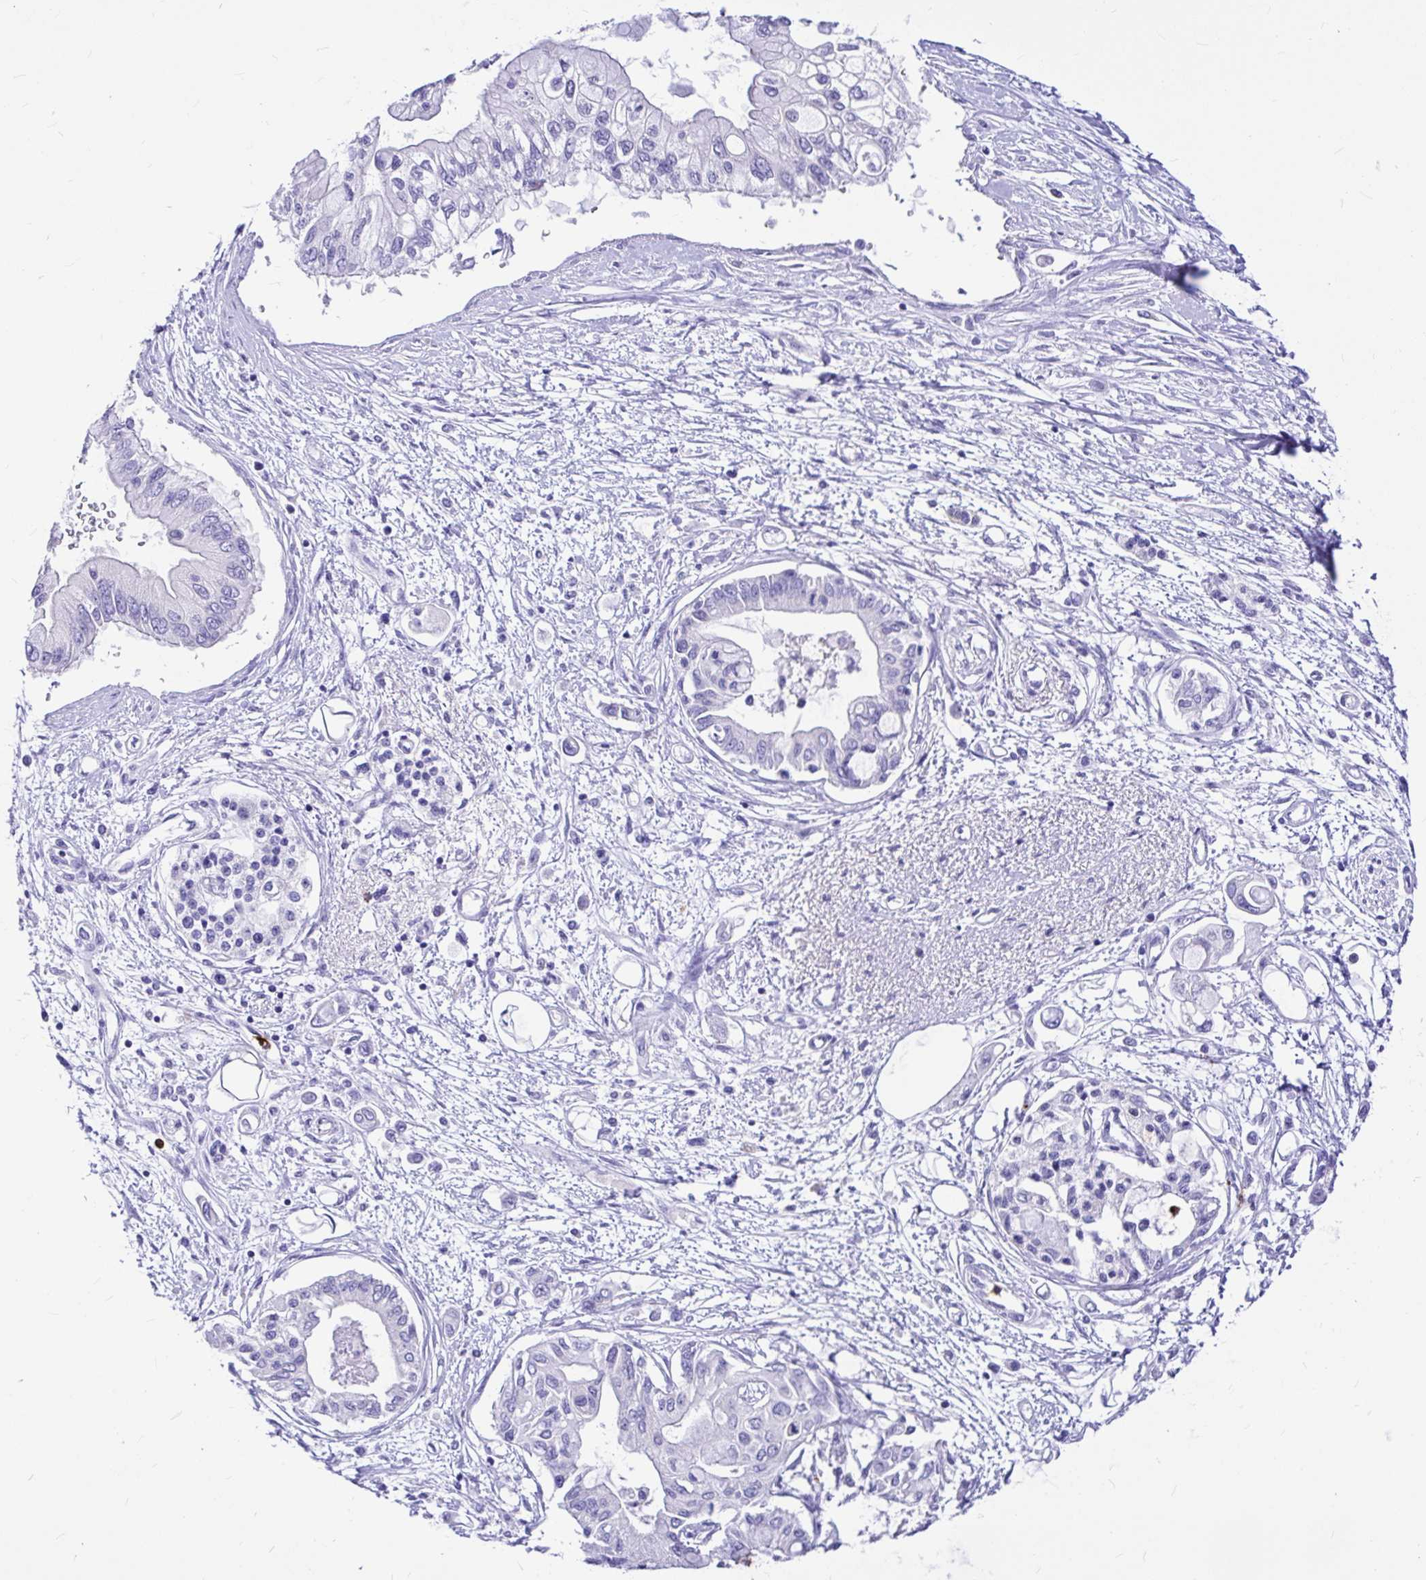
{"staining": {"intensity": "negative", "quantity": "none", "location": "none"}, "tissue": "pancreatic cancer", "cell_type": "Tumor cells", "image_type": "cancer", "snomed": [{"axis": "morphology", "description": "Adenocarcinoma, NOS"}, {"axis": "topography", "description": "Pancreas"}], "caption": "Human pancreatic cancer (adenocarcinoma) stained for a protein using IHC demonstrates no staining in tumor cells.", "gene": "CLEC1B", "patient": {"sex": "female", "age": 77}}